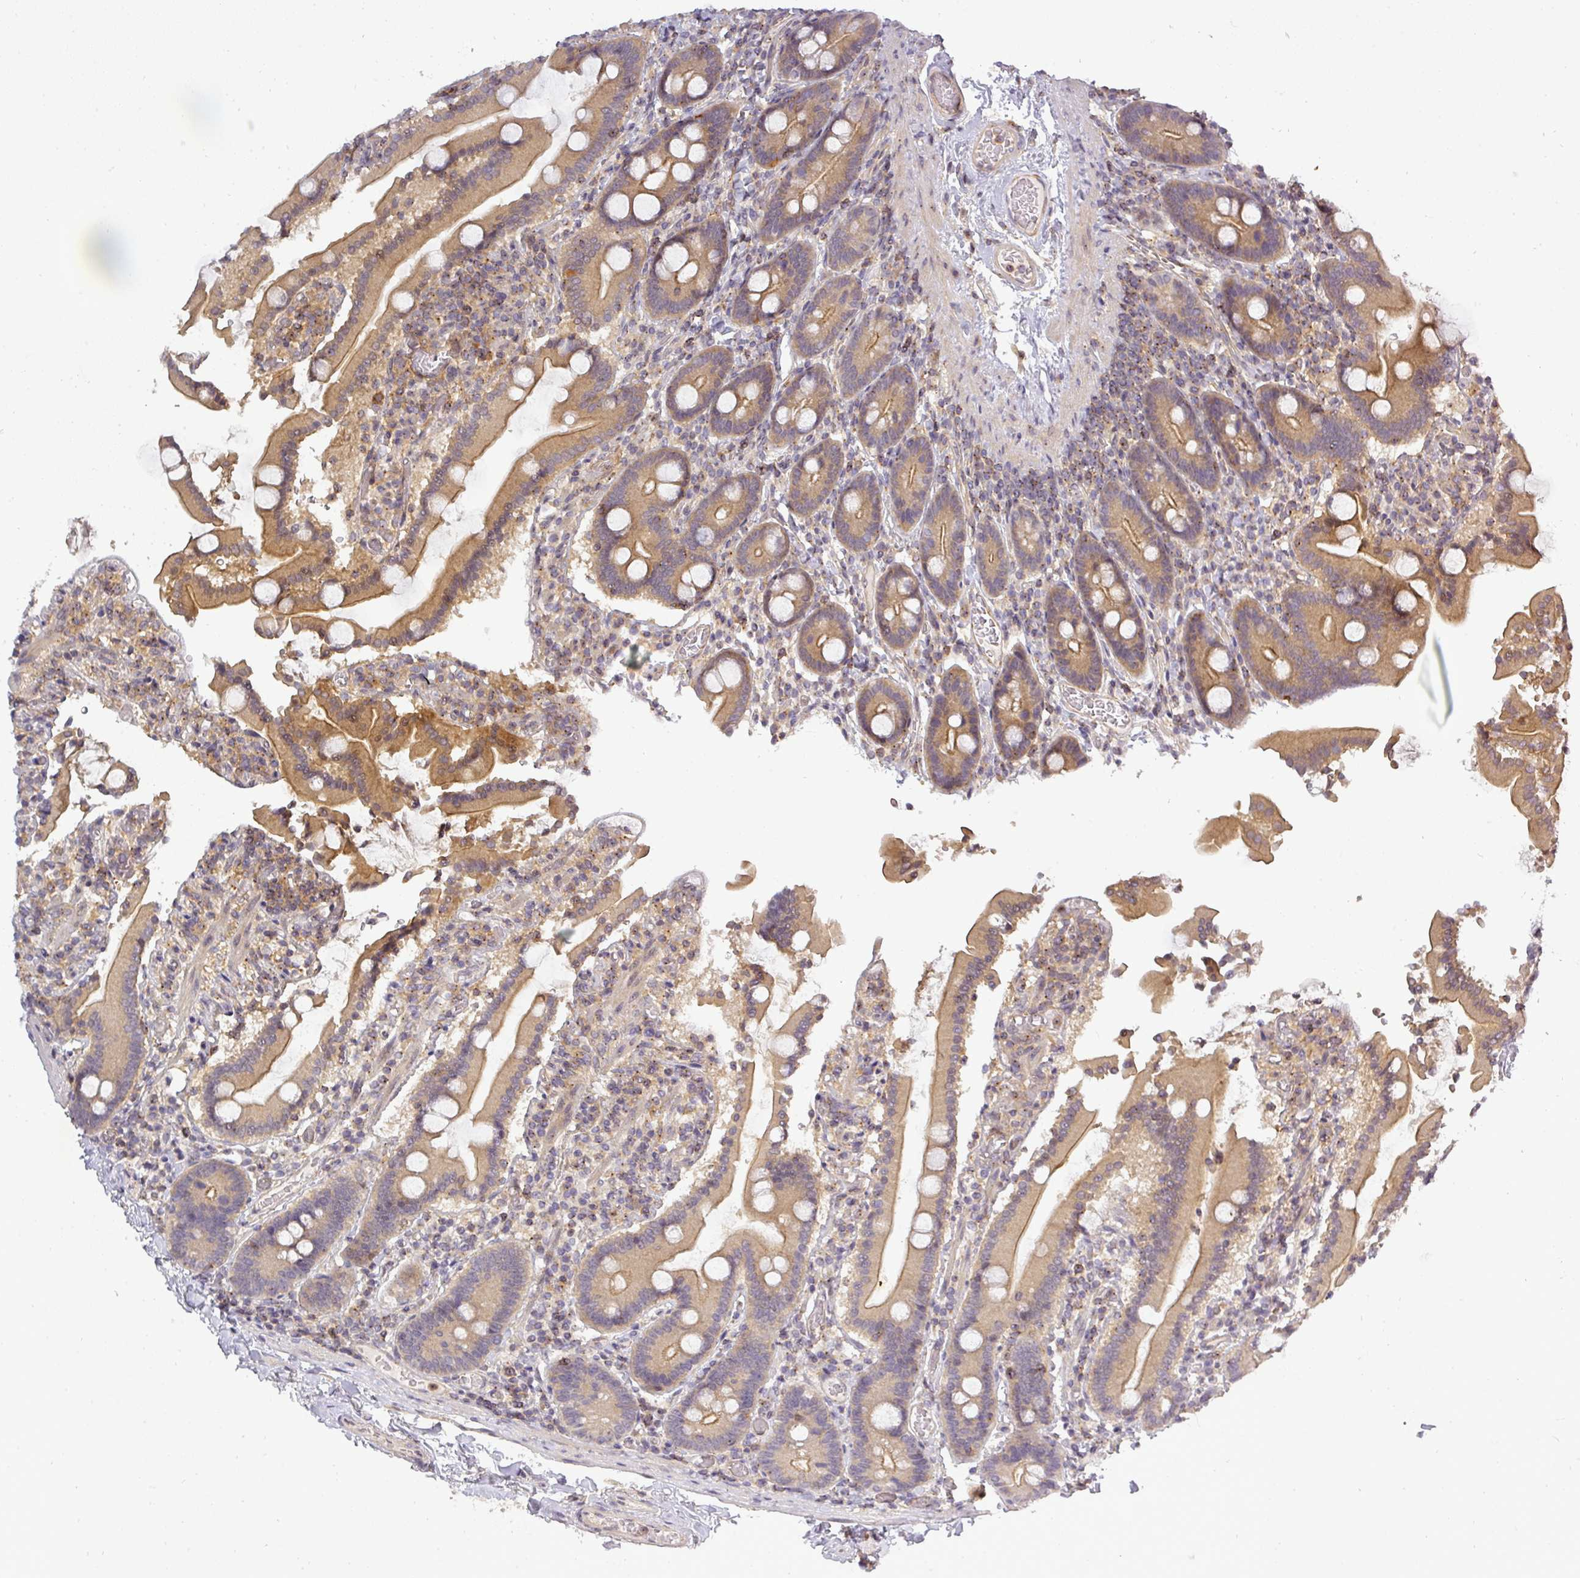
{"staining": {"intensity": "moderate", "quantity": ">75%", "location": "cytoplasmic/membranous"}, "tissue": "duodenum", "cell_type": "Glandular cells", "image_type": "normal", "snomed": [{"axis": "morphology", "description": "Normal tissue, NOS"}, {"axis": "topography", "description": "Duodenum"}], "caption": "The micrograph reveals staining of unremarkable duodenum, revealing moderate cytoplasmic/membranous protein staining (brown color) within glandular cells.", "gene": "NIN", "patient": {"sex": "male", "age": 55}}